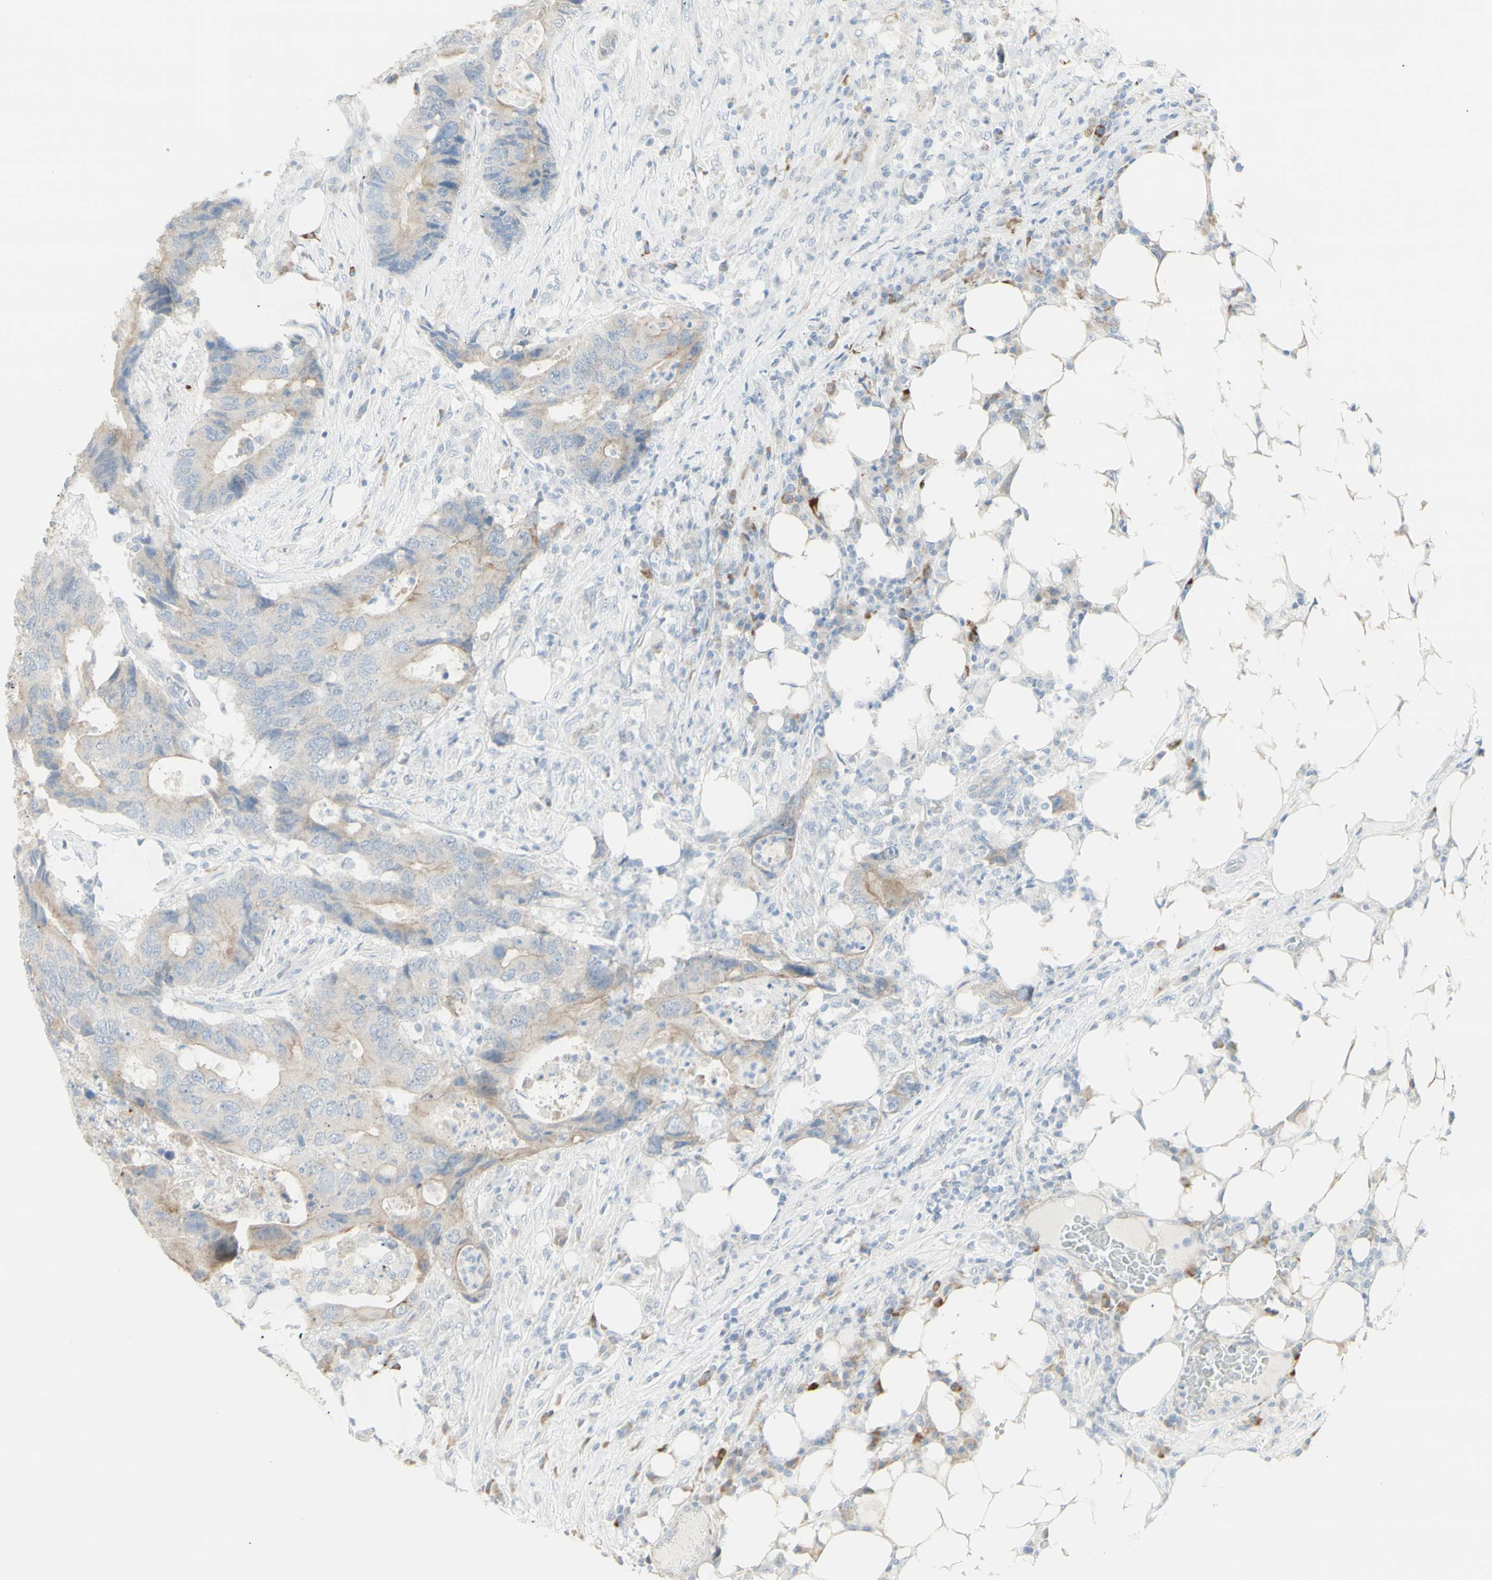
{"staining": {"intensity": "weak", "quantity": "<25%", "location": "cytoplasmic/membranous"}, "tissue": "colorectal cancer", "cell_type": "Tumor cells", "image_type": "cancer", "snomed": [{"axis": "morphology", "description": "Adenocarcinoma, NOS"}, {"axis": "topography", "description": "Colon"}], "caption": "Tumor cells are negative for protein expression in human colorectal cancer (adenocarcinoma).", "gene": "NDST4", "patient": {"sex": "male", "age": 71}}